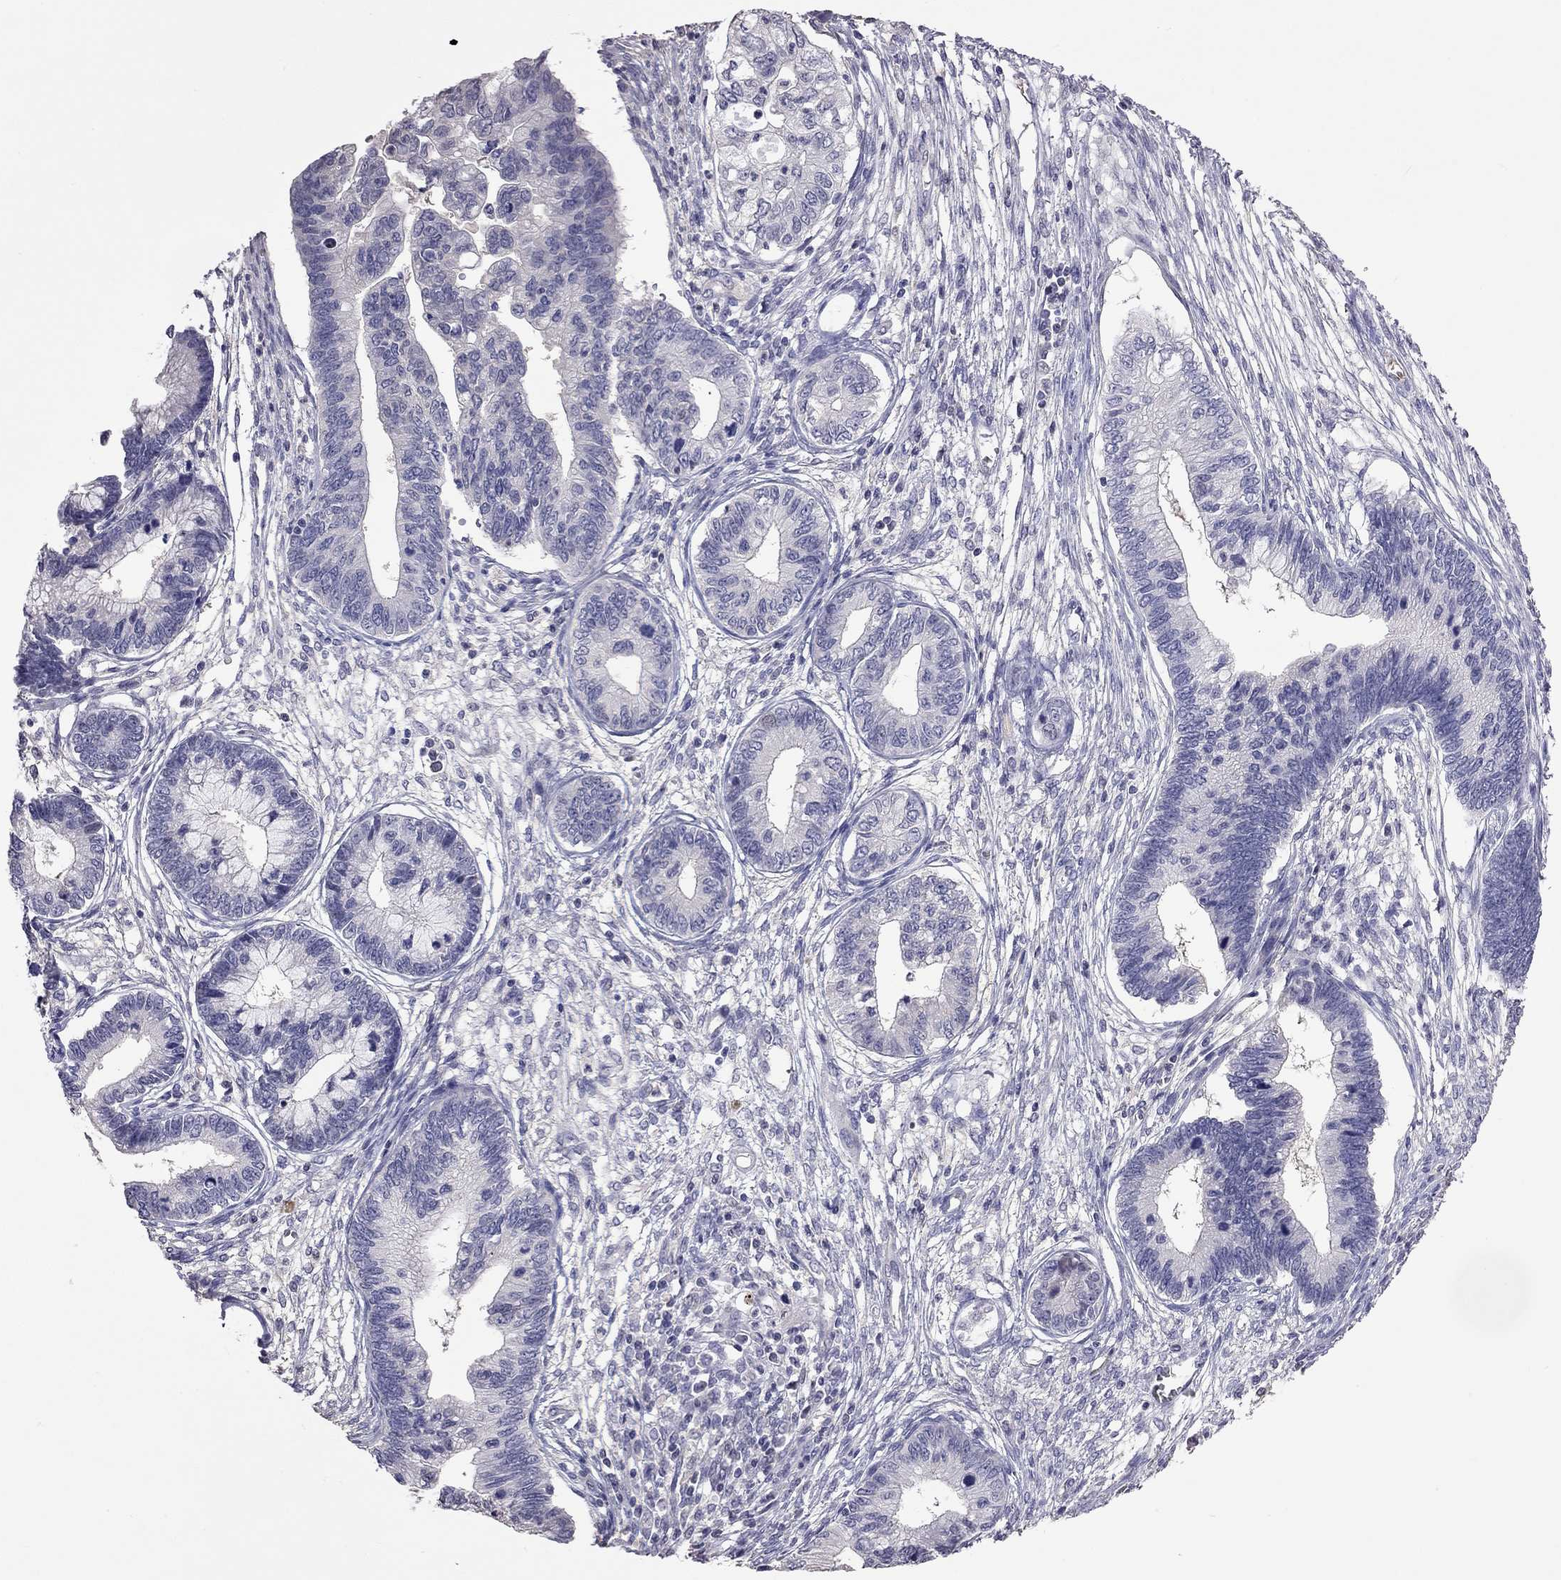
{"staining": {"intensity": "negative", "quantity": "none", "location": "none"}, "tissue": "cervical cancer", "cell_type": "Tumor cells", "image_type": "cancer", "snomed": [{"axis": "morphology", "description": "Adenocarcinoma, NOS"}, {"axis": "topography", "description": "Cervix"}], "caption": "Cervical cancer (adenocarcinoma) was stained to show a protein in brown. There is no significant staining in tumor cells. (DAB immunohistochemistry (IHC), high magnification).", "gene": "FEZ1", "patient": {"sex": "female", "age": 44}}